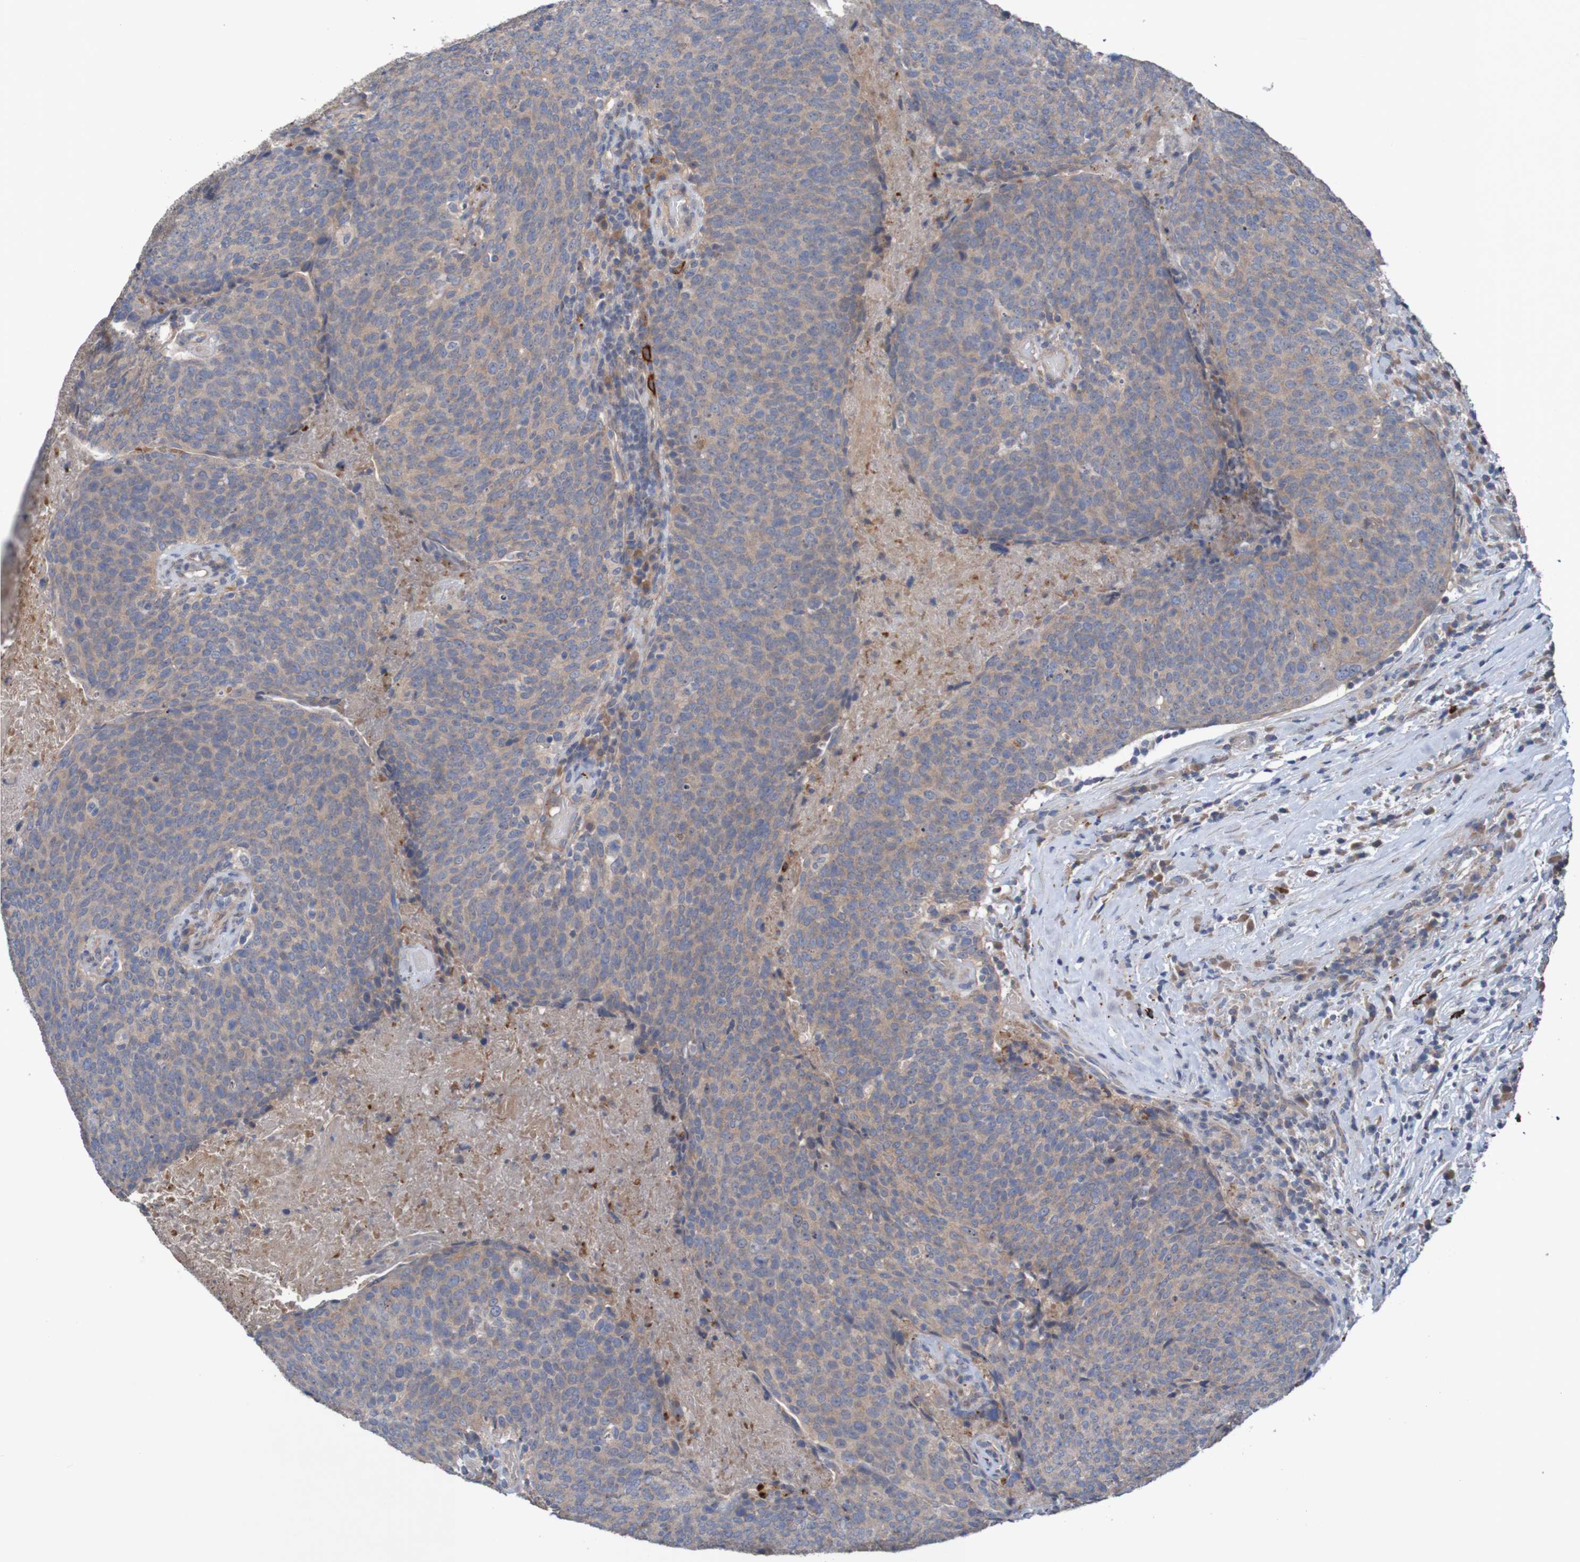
{"staining": {"intensity": "weak", "quantity": ">75%", "location": "cytoplasmic/membranous"}, "tissue": "head and neck cancer", "cell_type": "Tumor cells", "image_type": "cancer", "snomed": [{"axis": "morphology", "description": "Squamous cell carcinoma, NOS"}, {"axis": "morphology", "description": "Squamous cell carcinoma, metastatic, NOS"}, {"axis": "topography", "description": "Lymph node"}, {"axis": "topography", "description": "Head-Neck"}], "caption": "Protein expression analysis of head and neck cancer demonstrates weak cytoplasmic/membranous staining in about >75% of tumor cells.", "gene": "ANGPT4", "patient": {"sex": "male", "age": 62}}